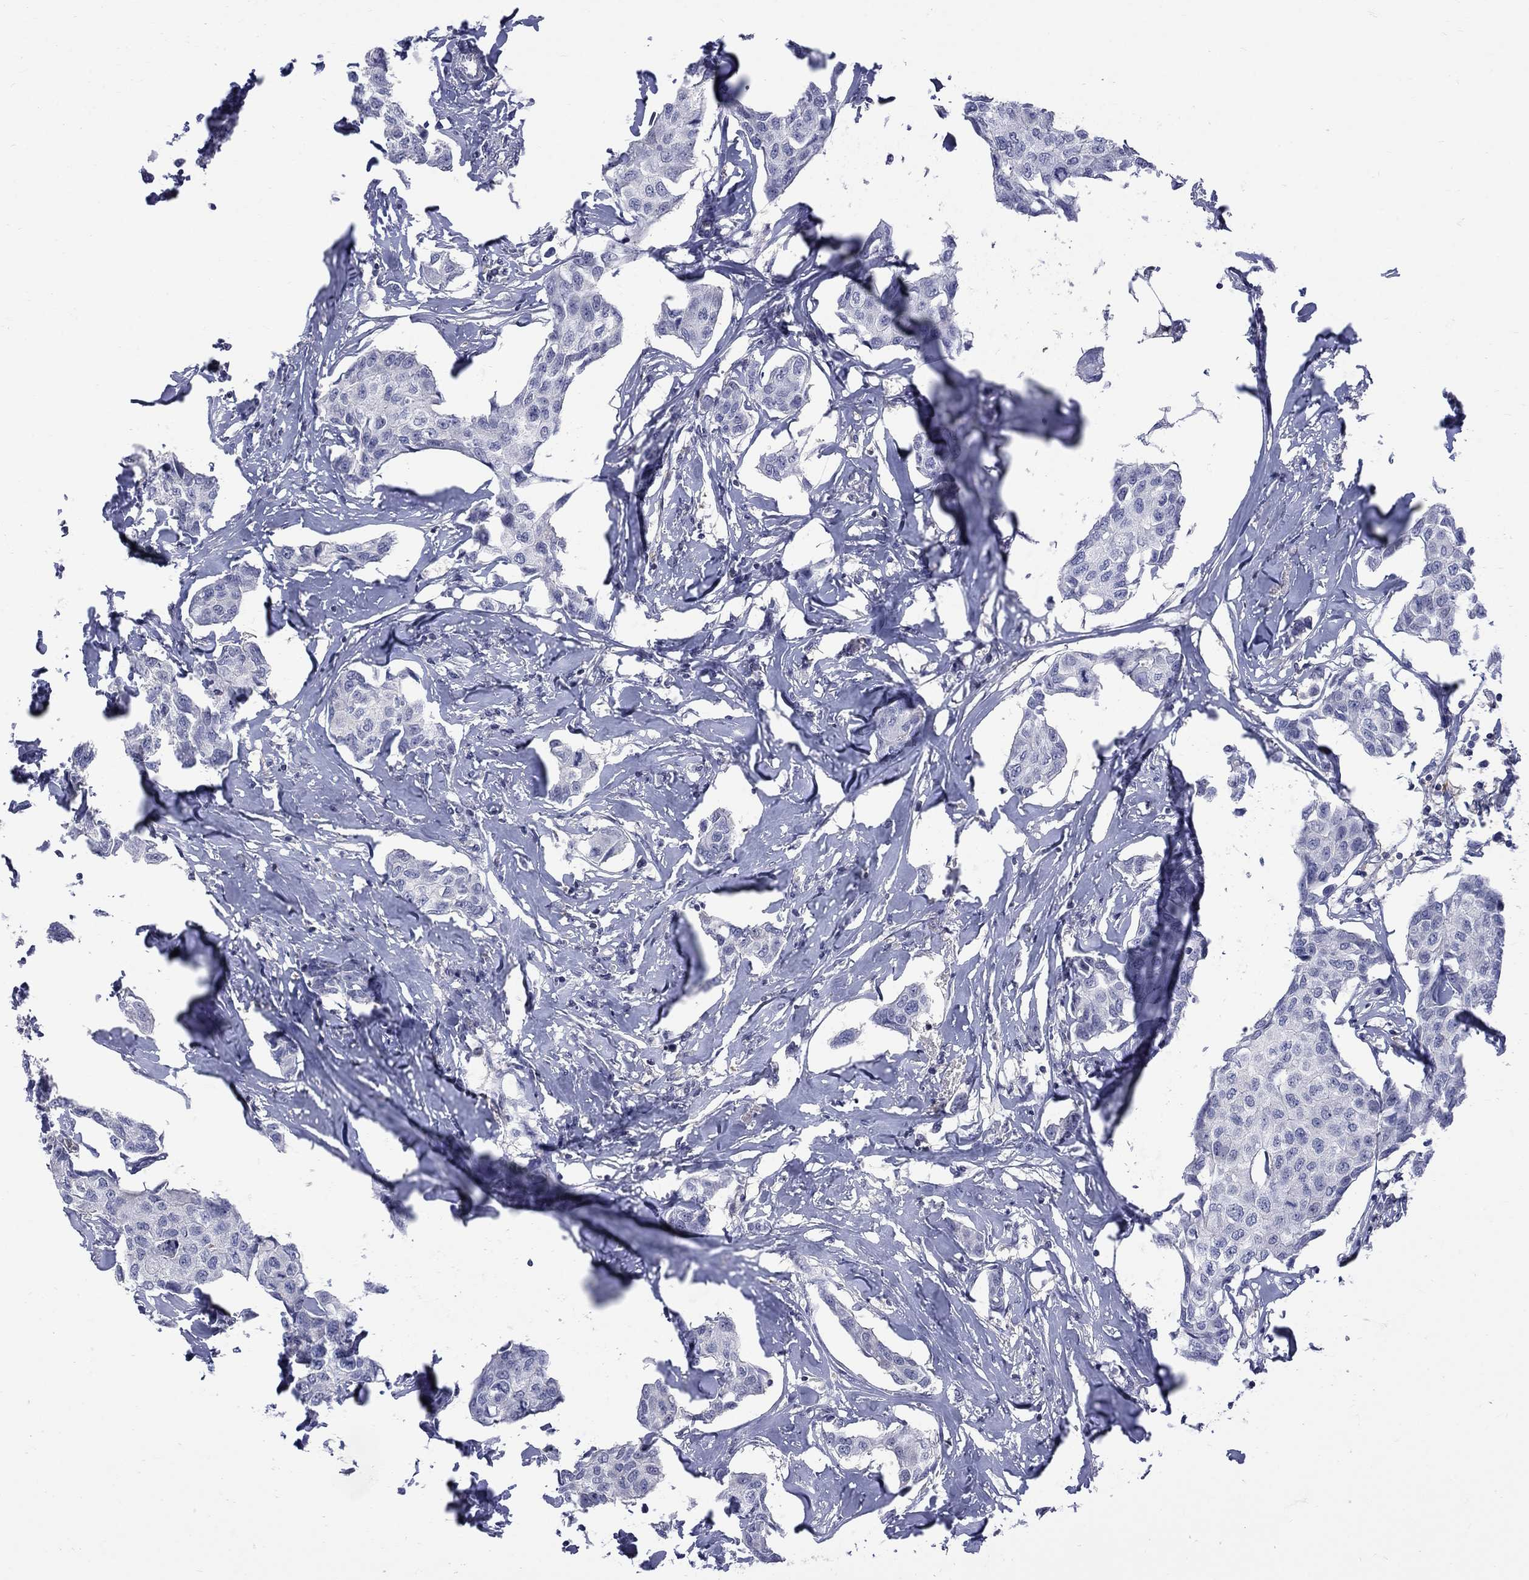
{"staining": {"intensity": "negative", "quantity": "none", "location": "none"}, "tissue": "breast cancer", "cell_type": "Tumor cells", "image_type": "cancer", "snomed": [{"axis": "morphology", "description": "Duct carcinoma"}, {"axis": "topography", "description": "Breast"}], "caption": "The photomicrograph exhibits no significant positivity in tumor cells of intraductal carcinoma (breast).", "gene": "HKDC1", "patient": {"sex": "female", "age": 80}}